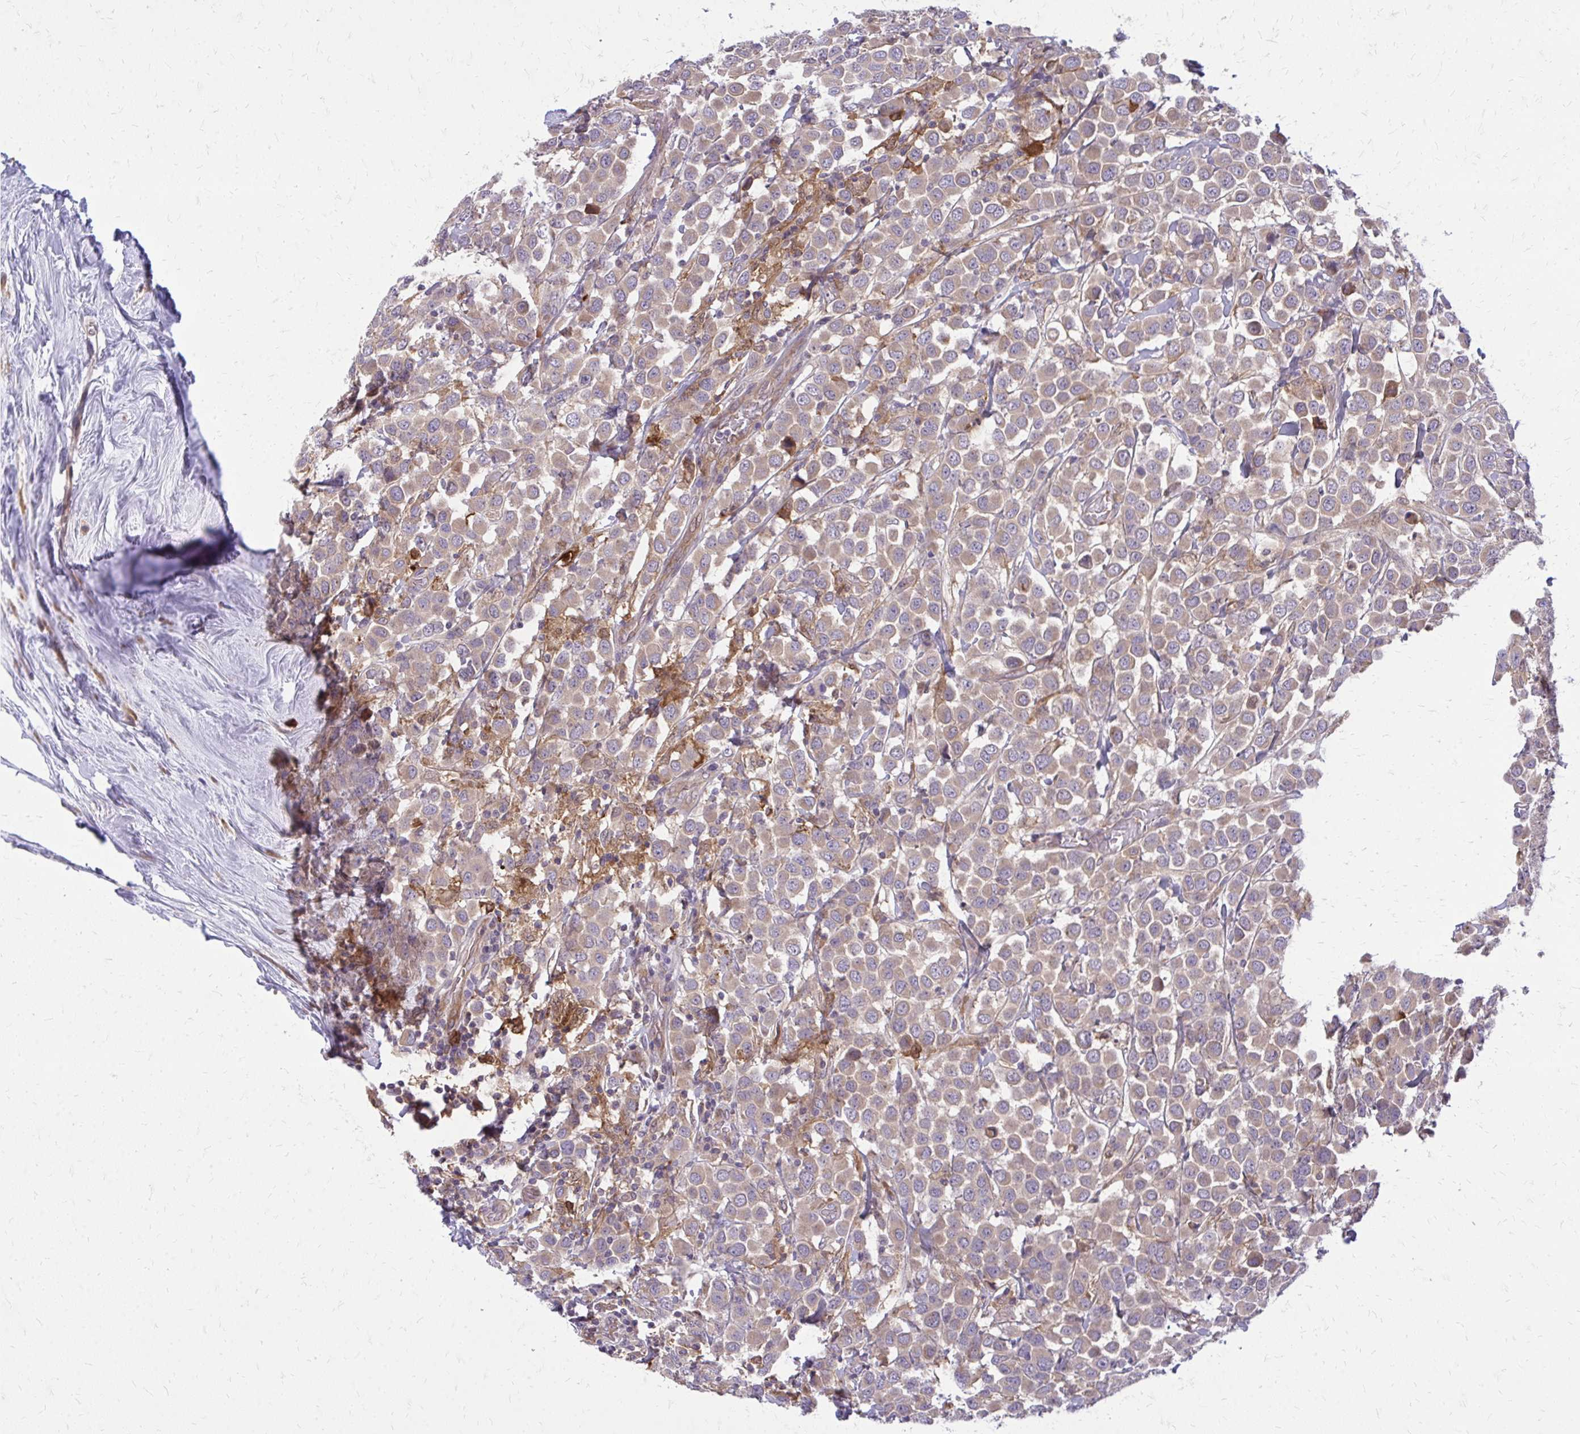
{"staining": {"intensity": "weak", "quantity": ">75%", "location": "cytoplasmic/membranous"}, "tissue": "breast cancer", "cell_type": "Tumor cells", "image_type": "cancer", "snomed": [{"axis": "morphology", "description": "Duct carcinoma"}, {"axis": "topography", "description": "Breast"}], "caption": "Protein expression analysis of invasive ductal carcinoma (breast) reveals weak cytoplasmic/membranous positivity in about >75% of tumor cells.", "gene": "OXNAD1", "patient": {"sex": "female", "age": 61}}